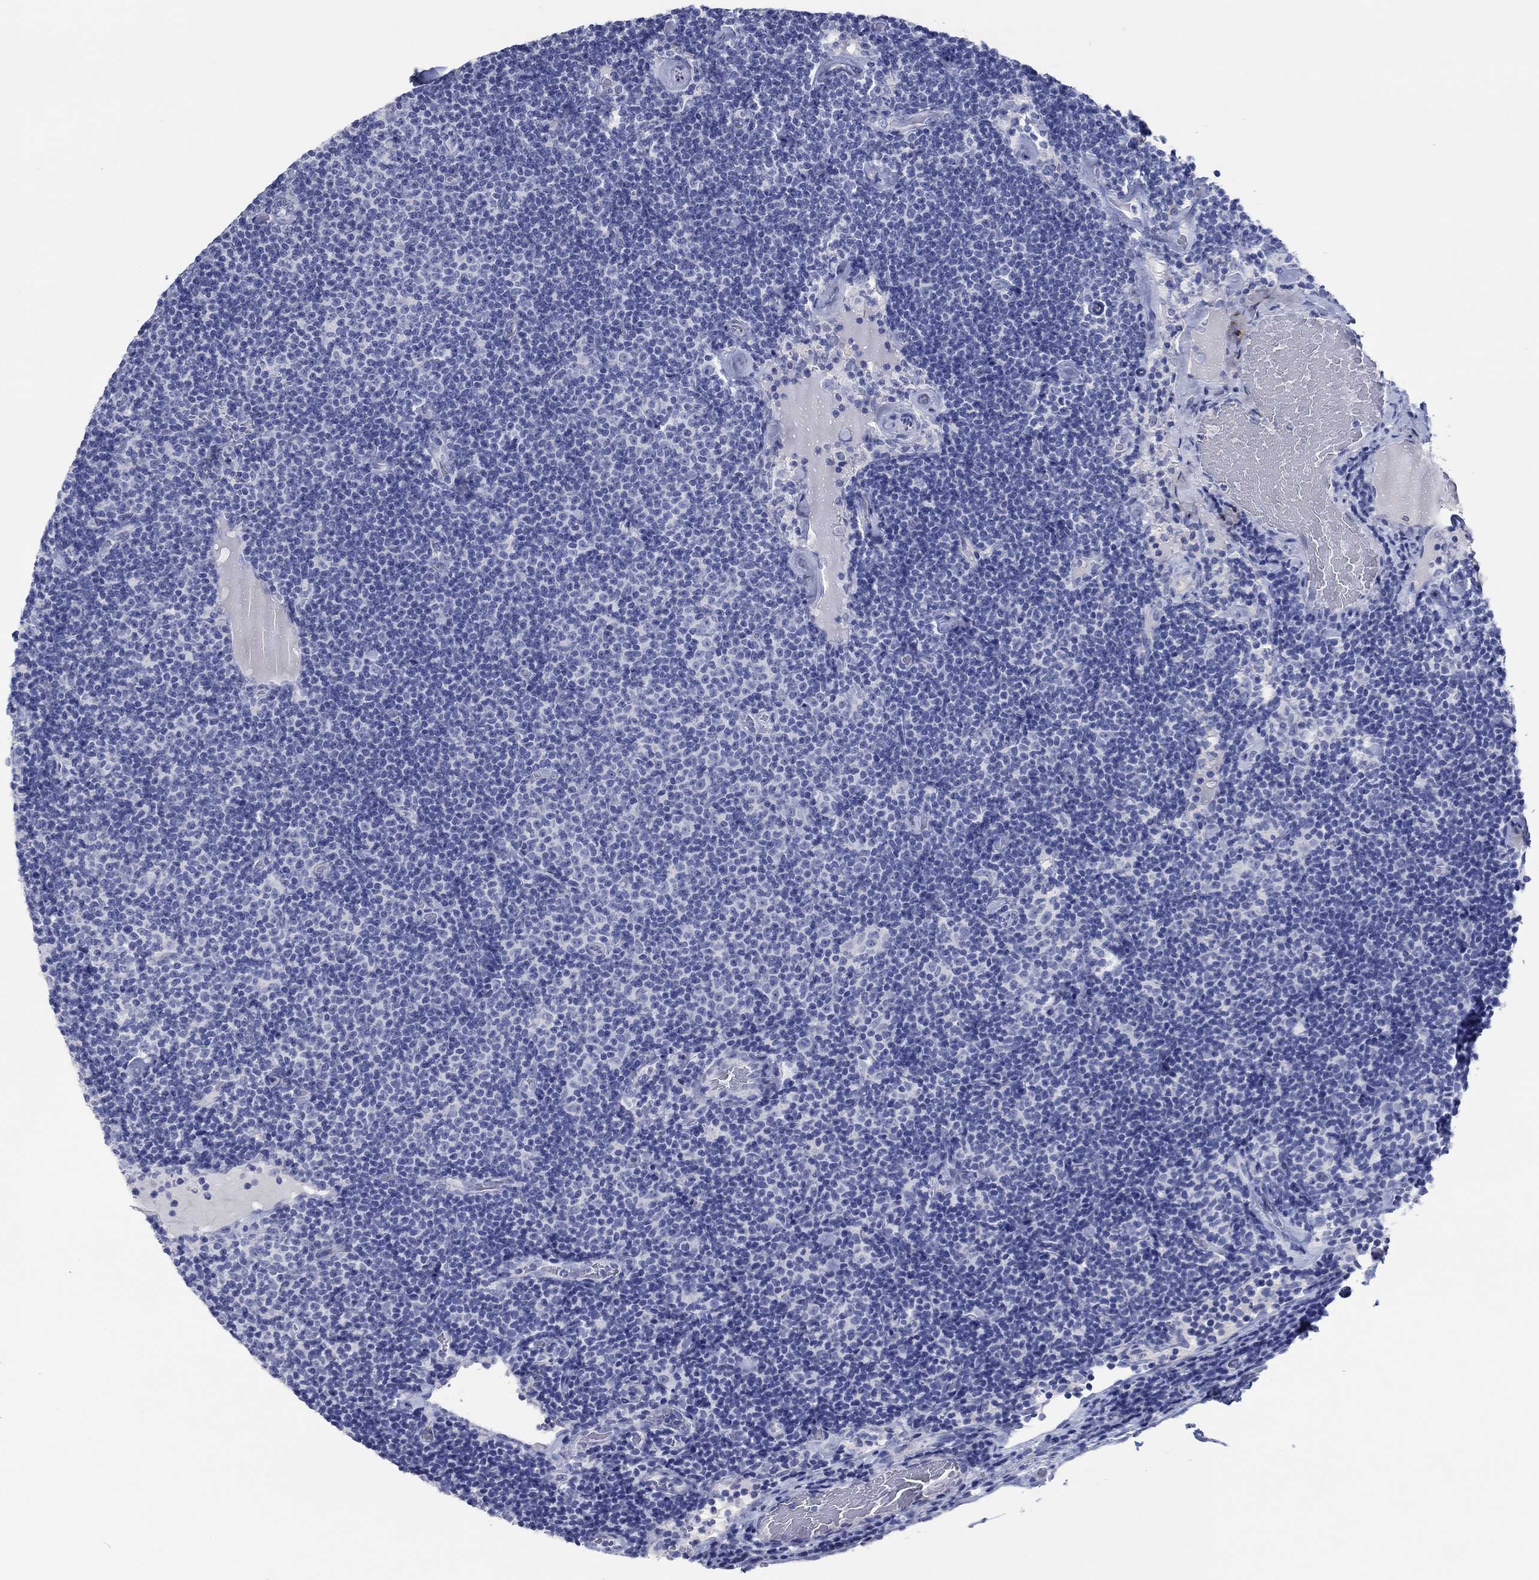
{"staining": {"intensity": "negative", "quantity": "none", "location": "none"}, "tissue": "lymphoma", "cell_type": "Tumor cells", "image_type": "cancer", "snomed": [{"axis": "morphology", "description": "Malignant lymphoma, non-Hodgkin's type, Low grade"}, {"axis": "topography", "description": "Lymph node"}], "caption": "This is an immunohistochemistry (IHC) image of human lymphoma. There is no expression in tumor cells.", "gene": "POU5F1", "patient": {"sex": "male", "age": 81}}